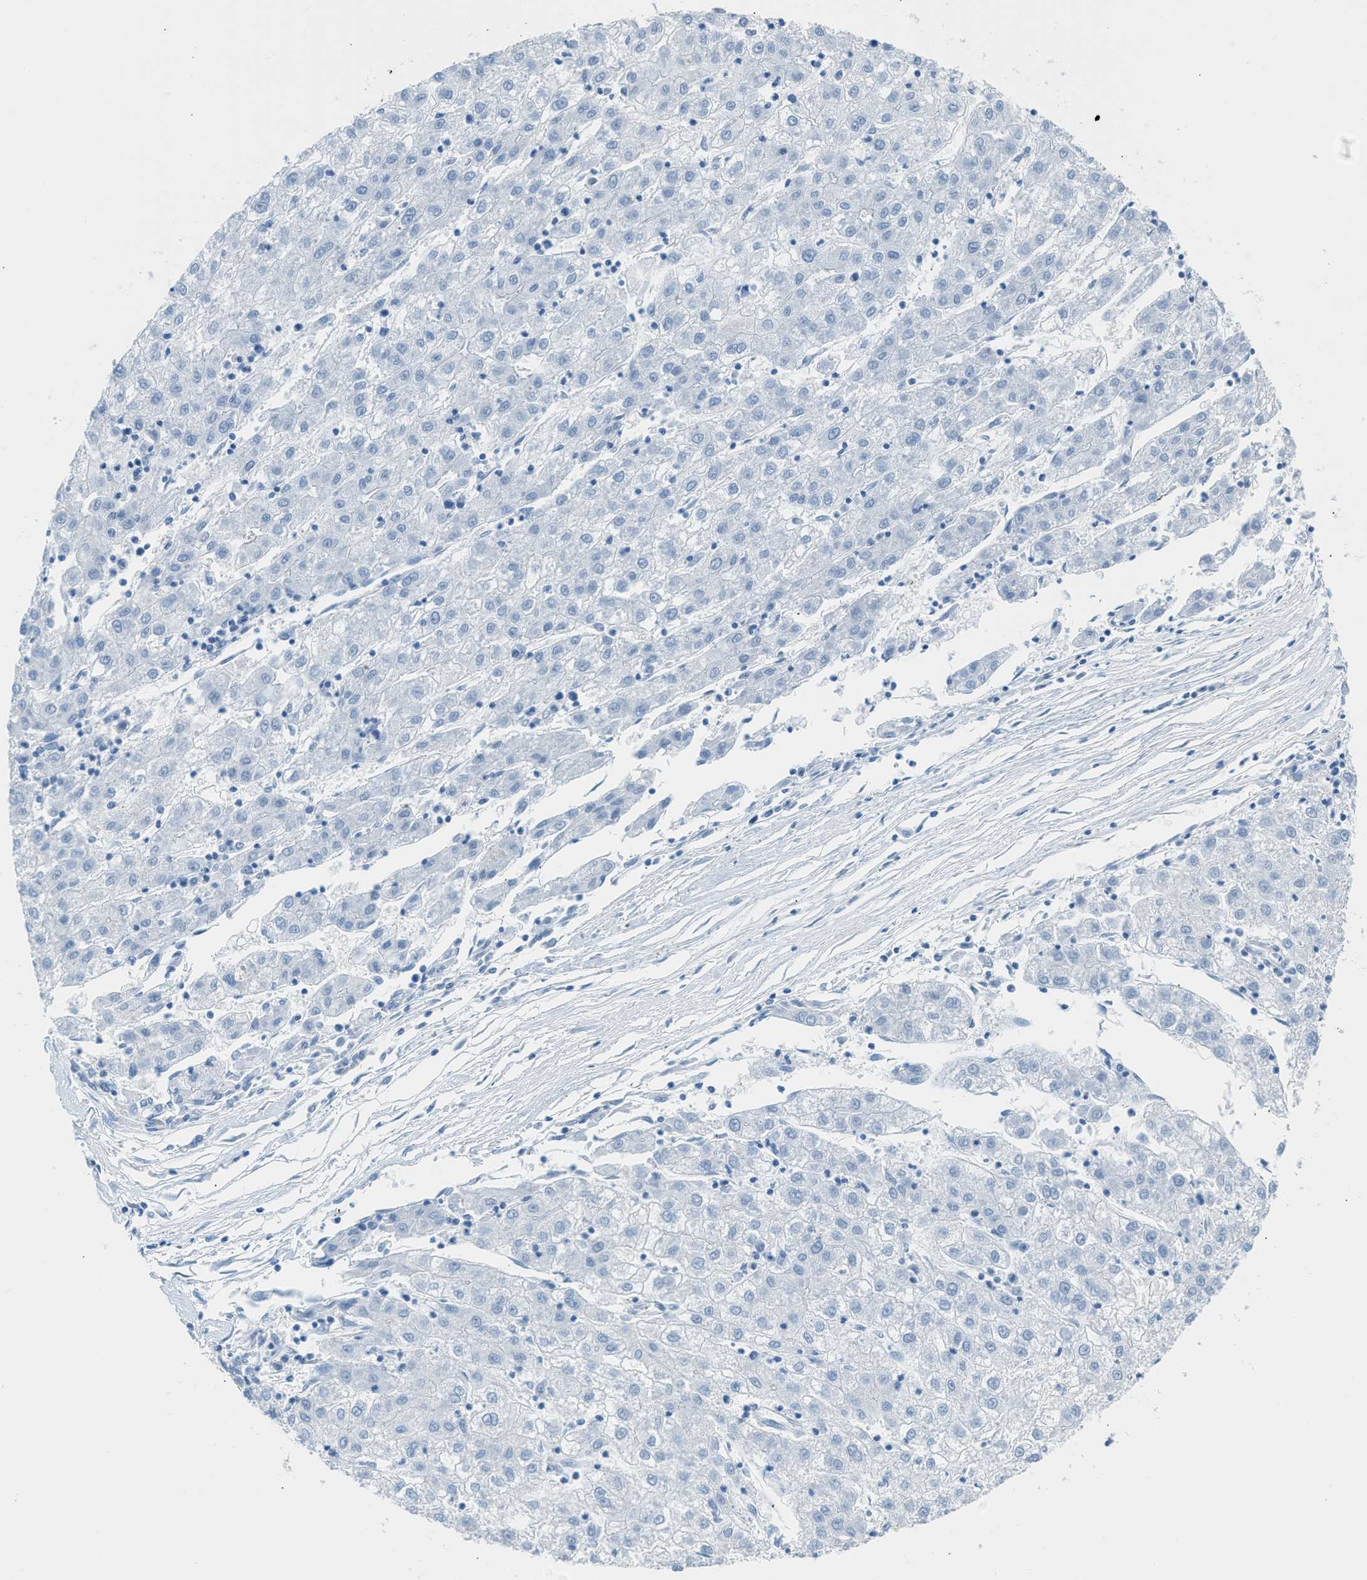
{"staining": {"intensity": "negative", "quantity": "none", "location": "none"}, "tissue": "liver cancer", "cell_type": "Tumor cells", "image_type": "cancer", "snomed": [{"axis": "morphology", "description": "Carcinoma, Hepatocellular, NOS"}, {"axis": "topography", "description": "Liver"}], "caption": "Tumor cells show no significant protein staining in hepatocellular carcinoma (liver). (Stains: DAB immunohistochemistry with hematoxylin counter stain, Microscopy: brightfield microscopy at high magnification).", "gene": "FAIM2", "patient": {"sex": "male", "age": 72}}